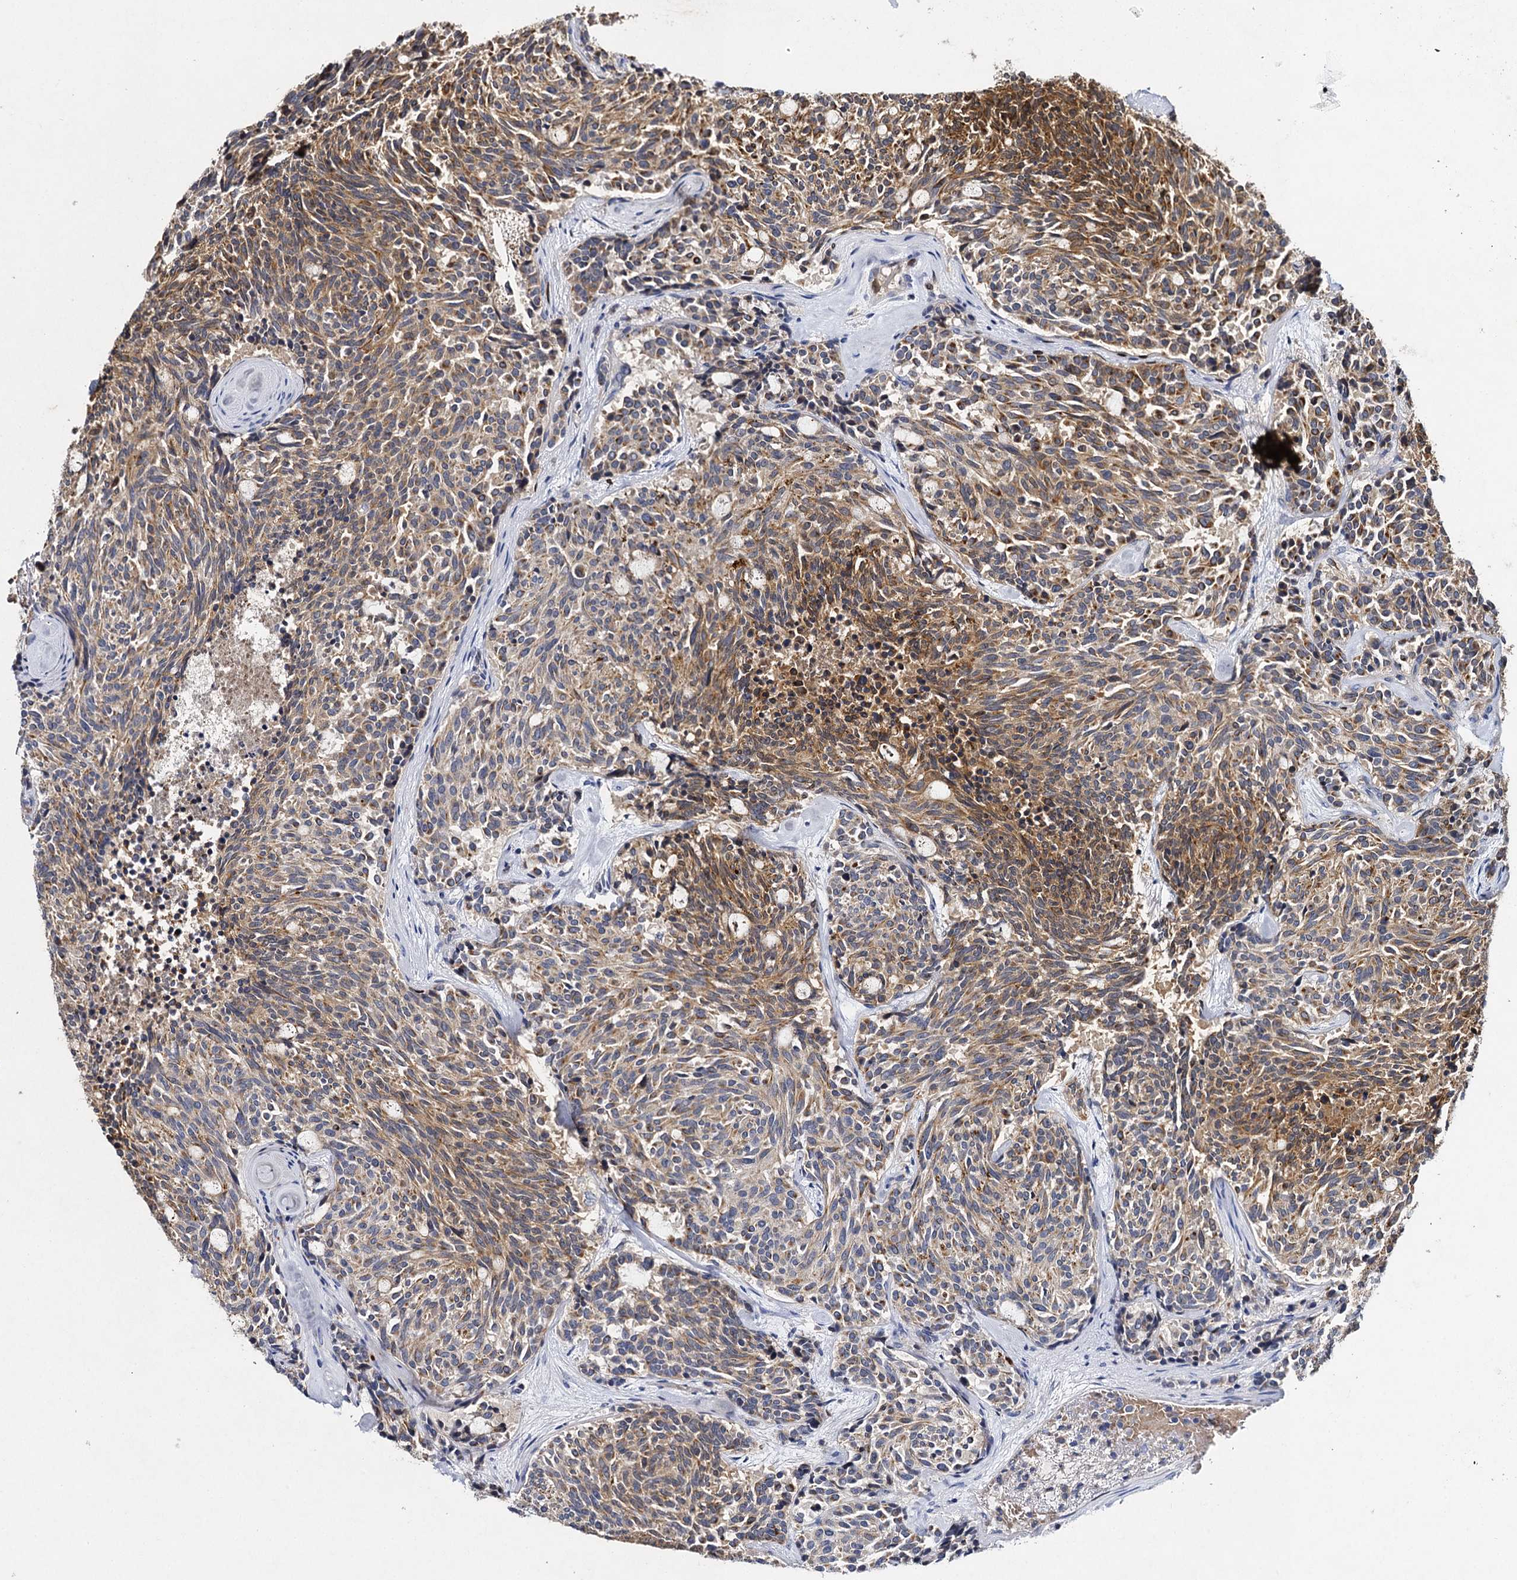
{"staining": {"intensity": "moderate", "quantity": "25%-75%", "location": "cytoplasmic/membranous"}, "tissue": "carcinoid", "cell_type": "Tumor cells", "image_type": "cancer", "snomed": [{"axis": "morphology", "description": "Carcinoid, malignant, NOS"}, {"axis": "topography", "description": "Pancreas"}], "caption": "A high-resolution histopathology image shows immunohistochemistry (IHC) staining of malignant carcinoid, which reveals moderate cytoplasmic/membranous staining in about 25%-75% of tumor cells.", "gene": "SLC11A2", "patient": {"sex": "female", "age": 54}}